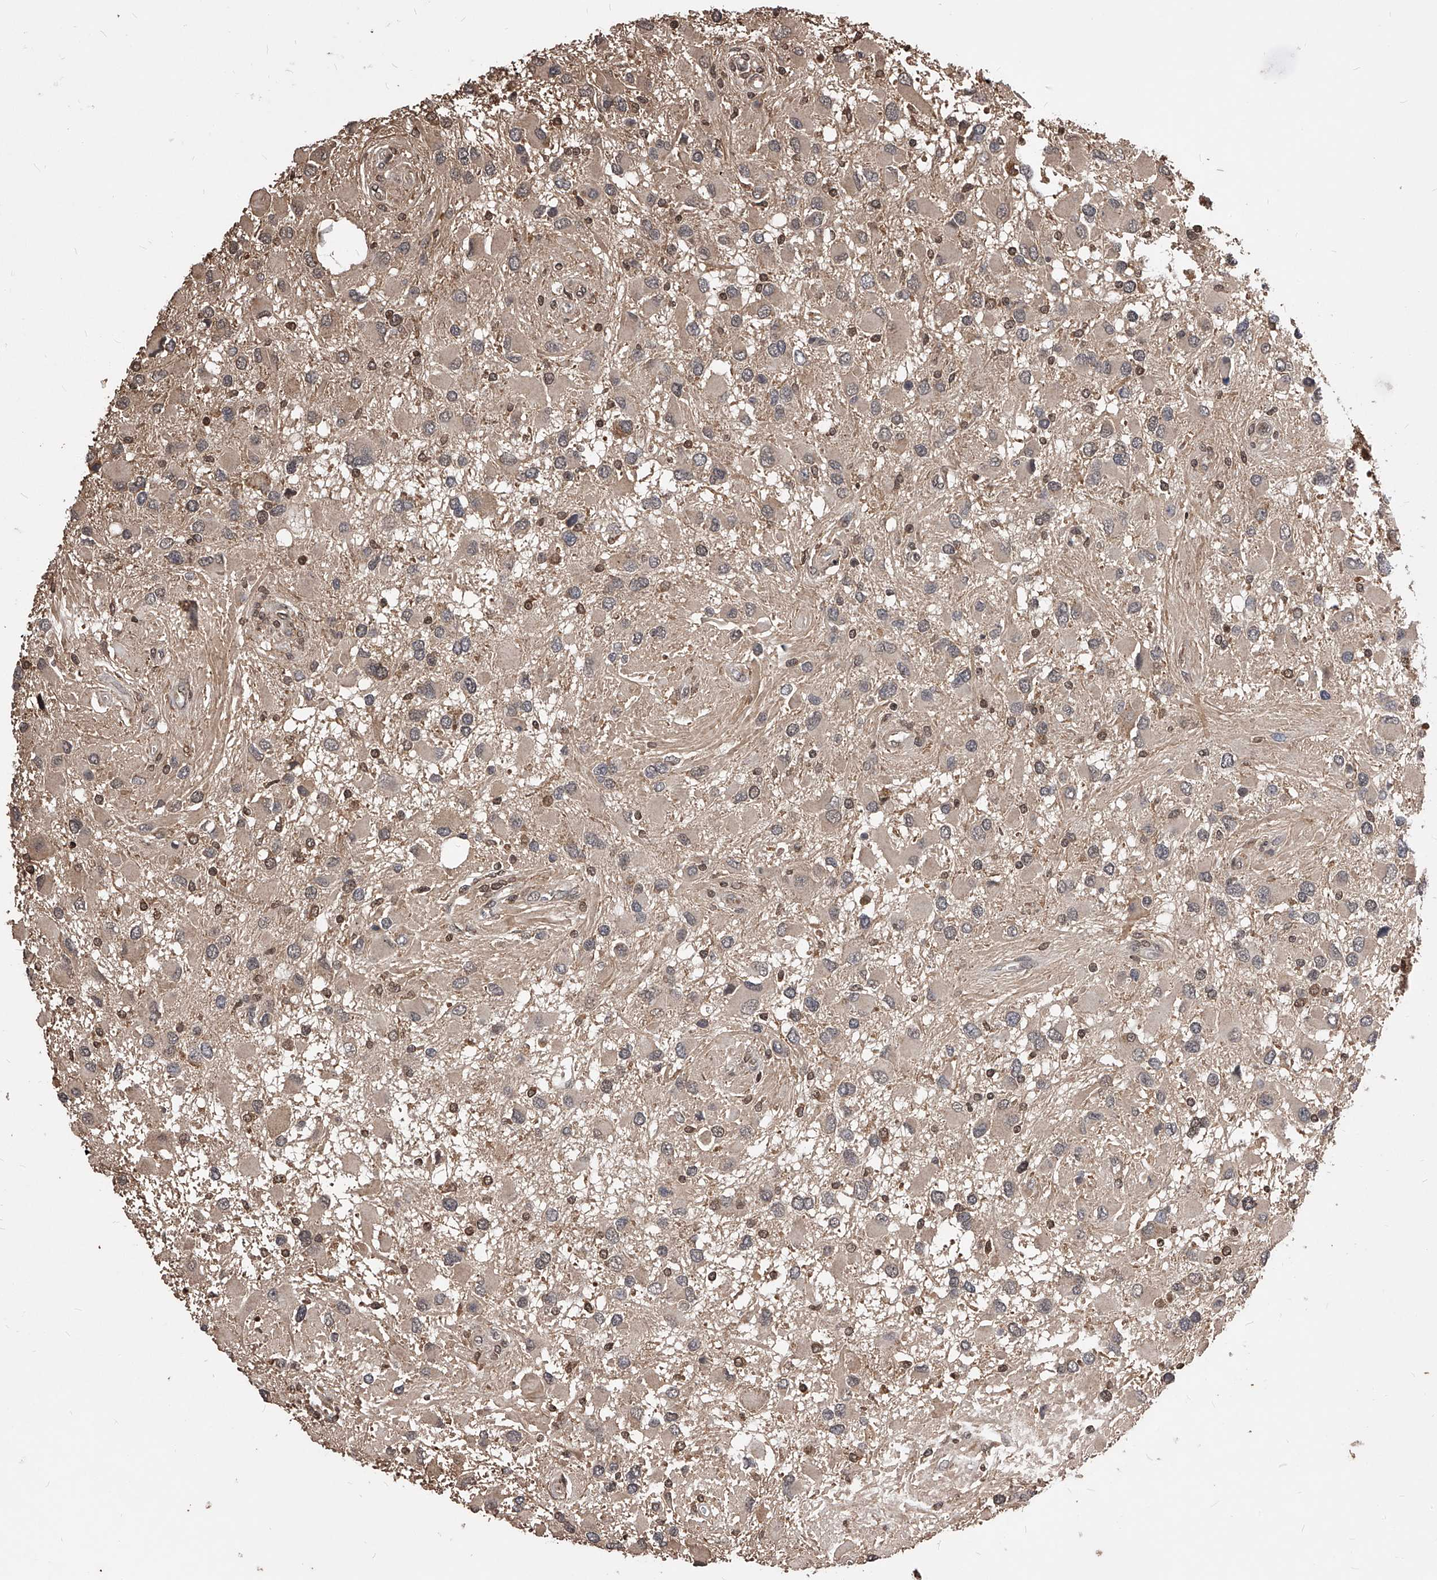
{"staining": {"intensity": "weak", "quantity": "25%-75%", "location": "cytoplasmic/membranous"}, "tissue": "glioma", "cell_type": "Tumor cells", "image_type": "cancer", "snomed": [{"axis": "morphology", "description": "Glioma, malignant, High grade"}, {"axis": "topography", "description": "Brain"}], "caption": "Protein analysis of glioma tissue demonstrates weak cytoplasmic/membranous expression in about 25%-75% of tumor cells.", "gene": "ID1", "patient": {"sex": "male", "age": 53}}